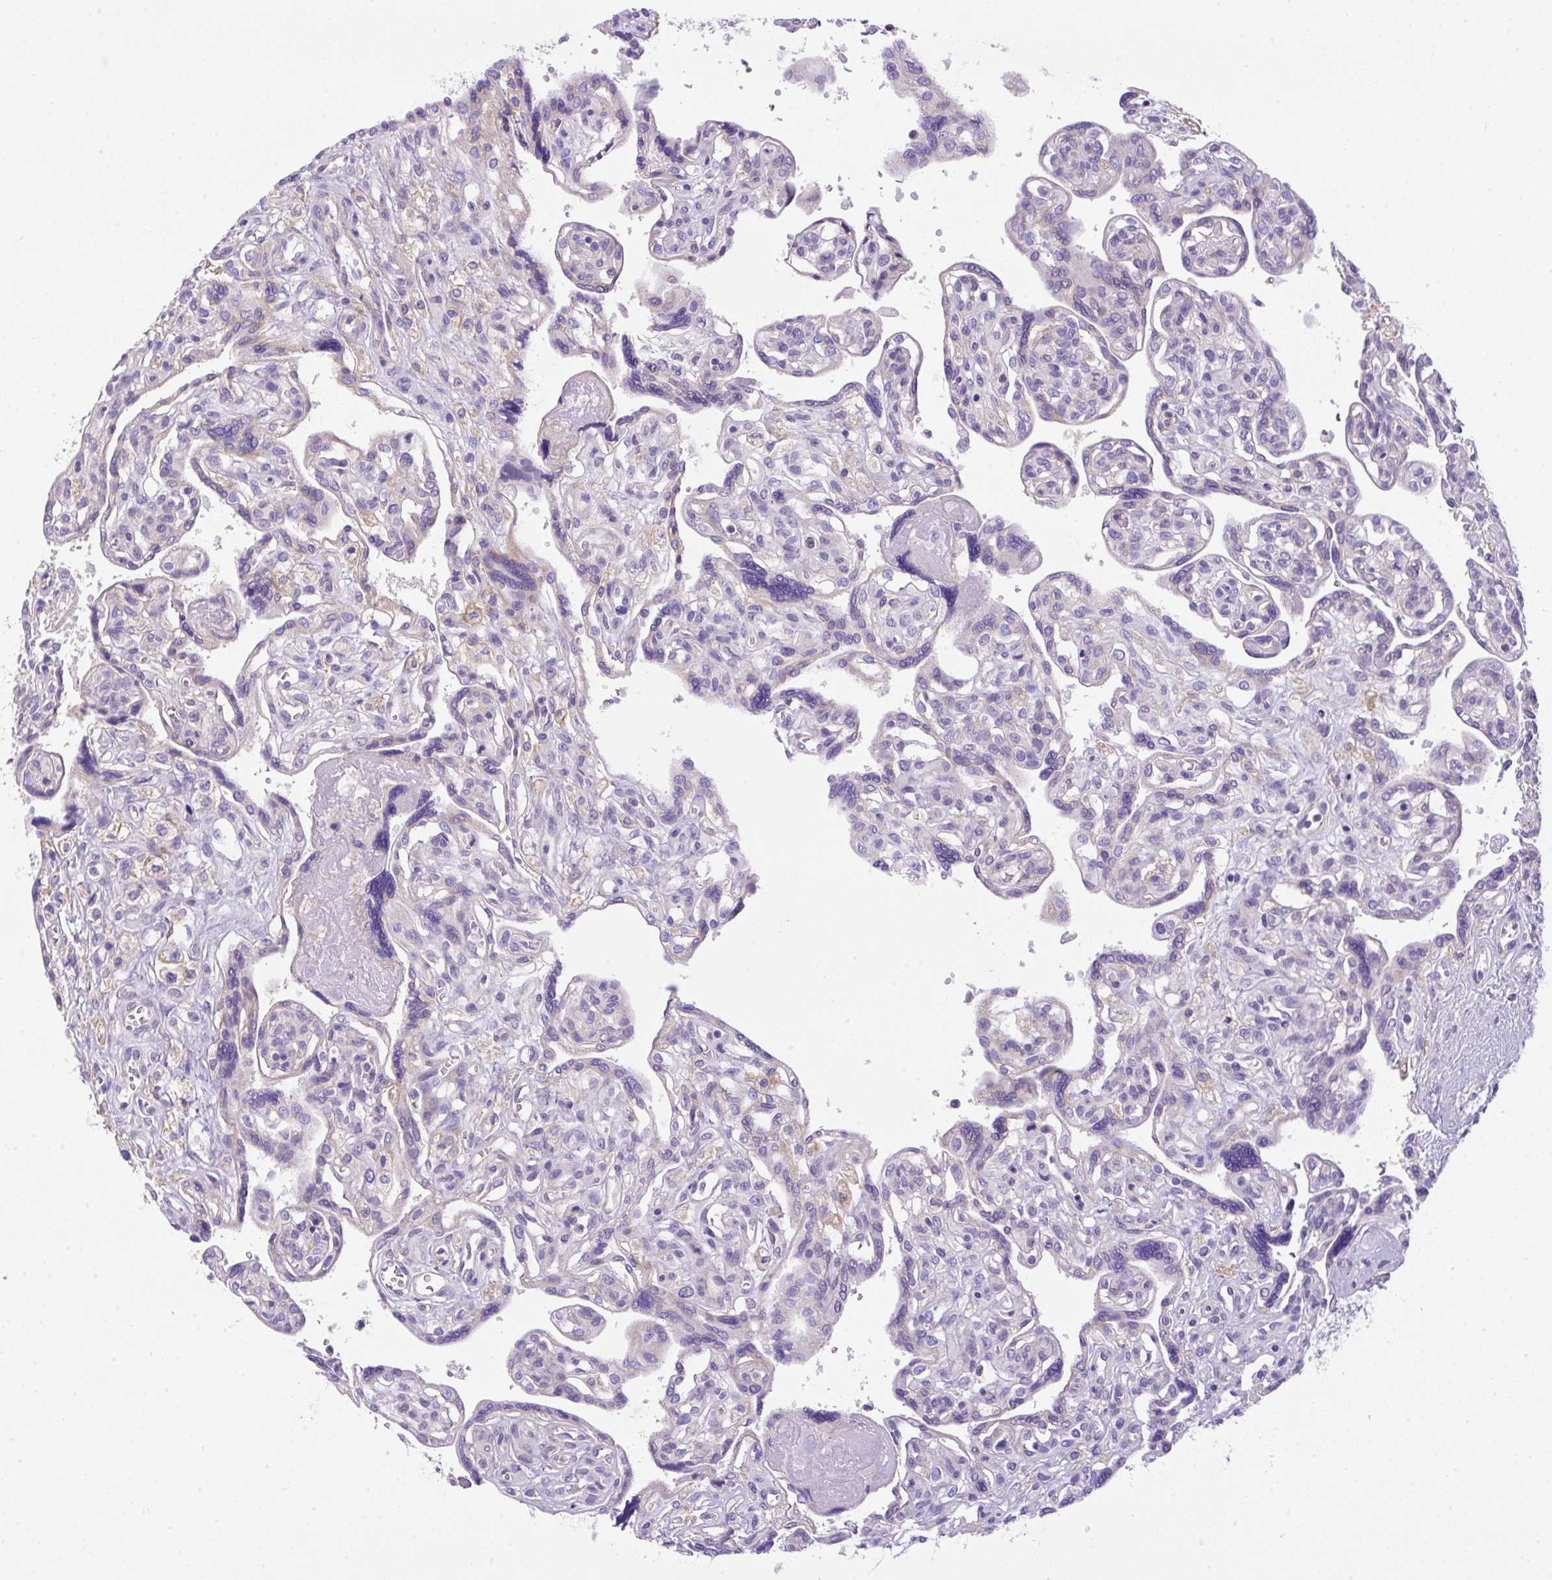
{"staining": {"intensity": "negative", "quantity": "none", "location": "none"}, "tissue": "placenta", "cell_type": "Decidual cells", "image_type": "normal", "snomed": [{"axis": "morphology", "description": "Normal tissue, NOS"}, {"axis": "topography", "description": "Placenta"}], "caption": "Photomicrograph shows no protein expression in decidual cells of benign placenta. (Immunohistochemistry, brightfield microscopy, high magnification).", "gene": "NPTN", "patient": {"sex": "female", "age": 39}}